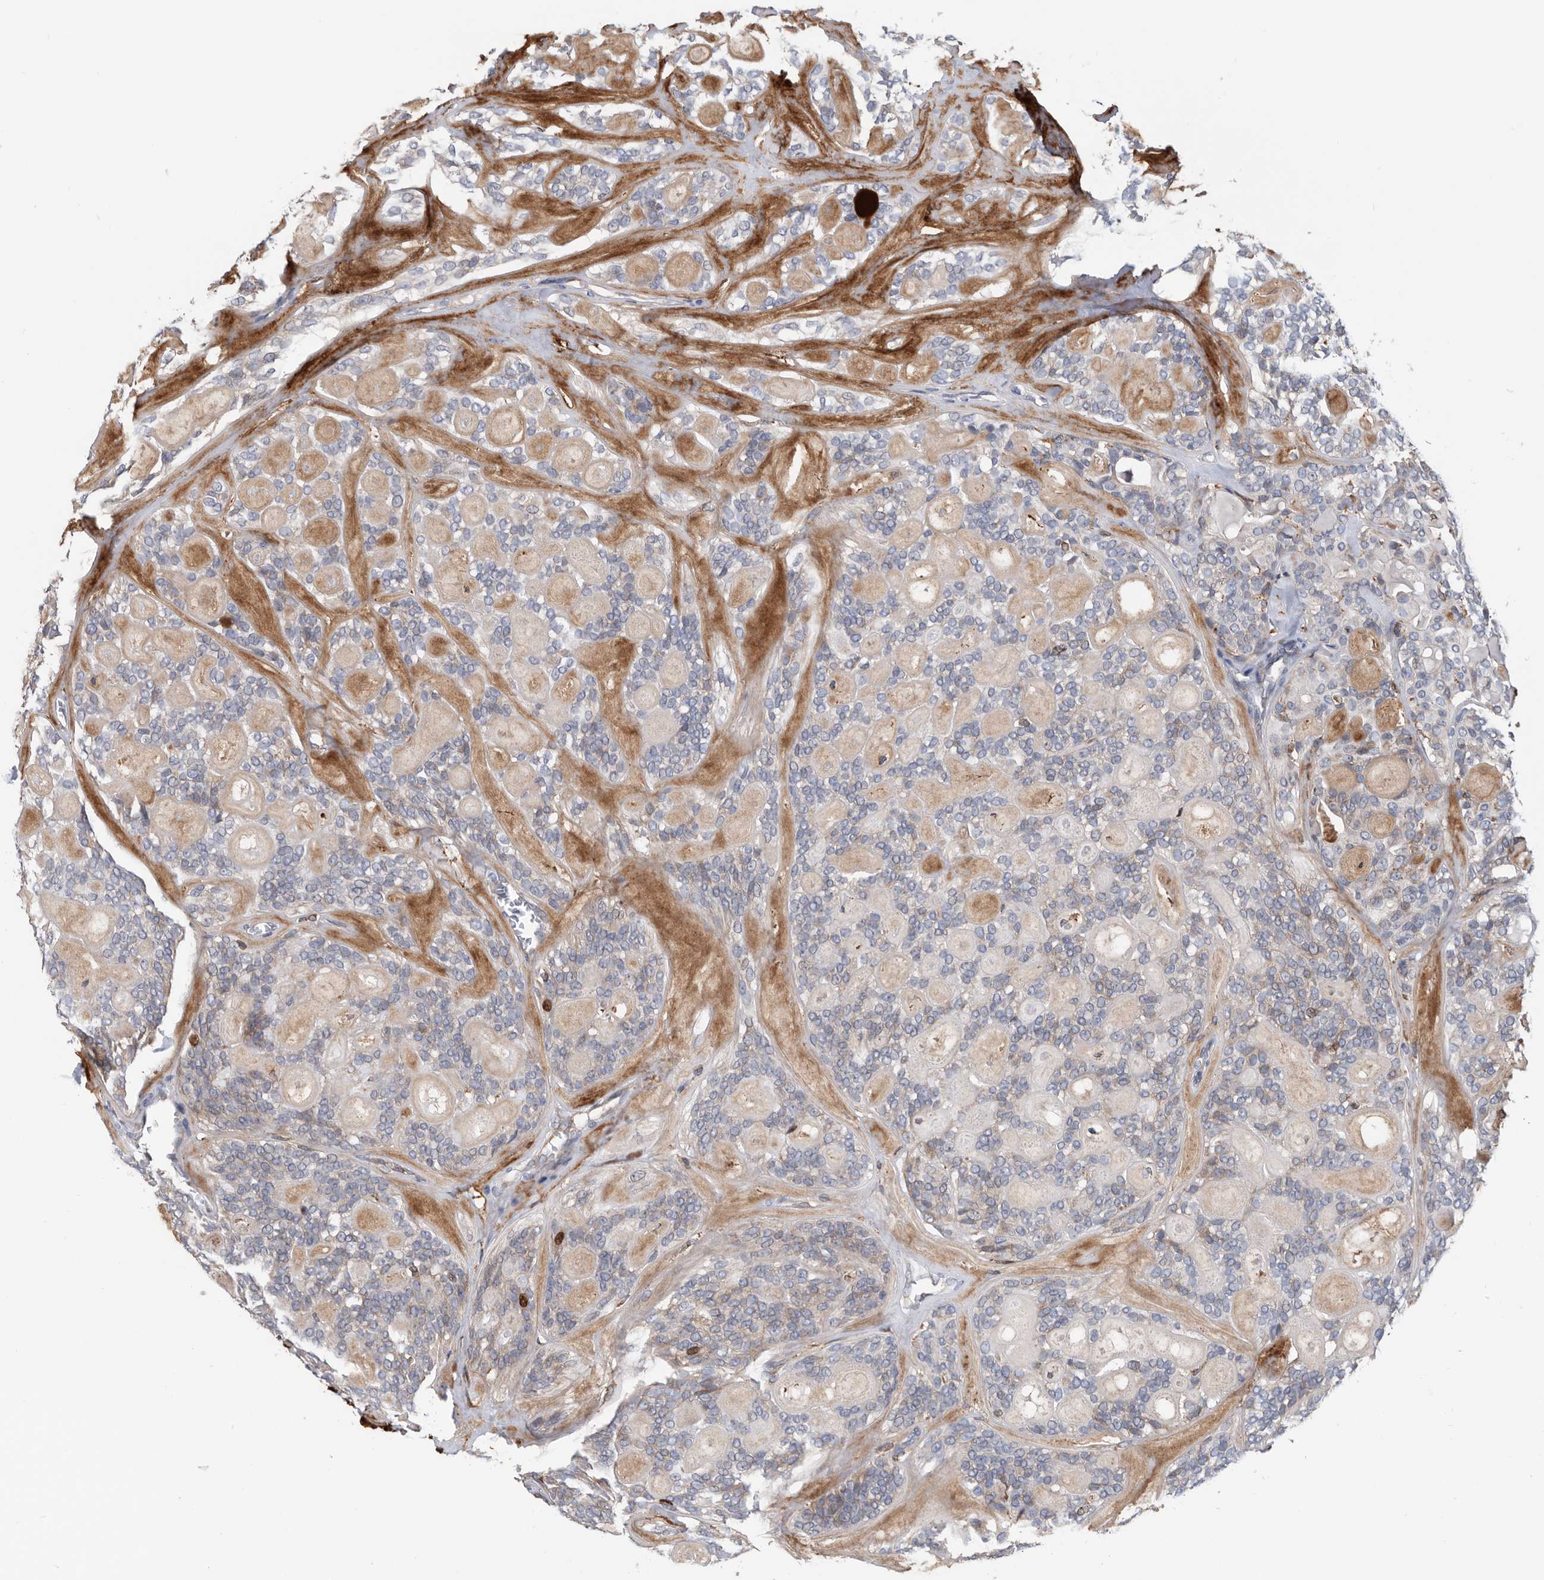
{"staining": {"intensity": "weak", "quantity": "<25%", "location": "cytoplasmic/membranous"}, "tissue": "head and neck cancer", "cell_type": "Tumor cells", "image_type": "cancer", "snomed": [{"axis": "morphology", "description": "Adenocarcinoma, NOS"}, {"axis": "topography", "description": "Head-Neck"}], "caption": "Immunohistochemistry of human head and neck cancer exhibits no expression in tumor cells.", "gene": "ATAD2", "patient": {"sex": "male", "age": 66}}